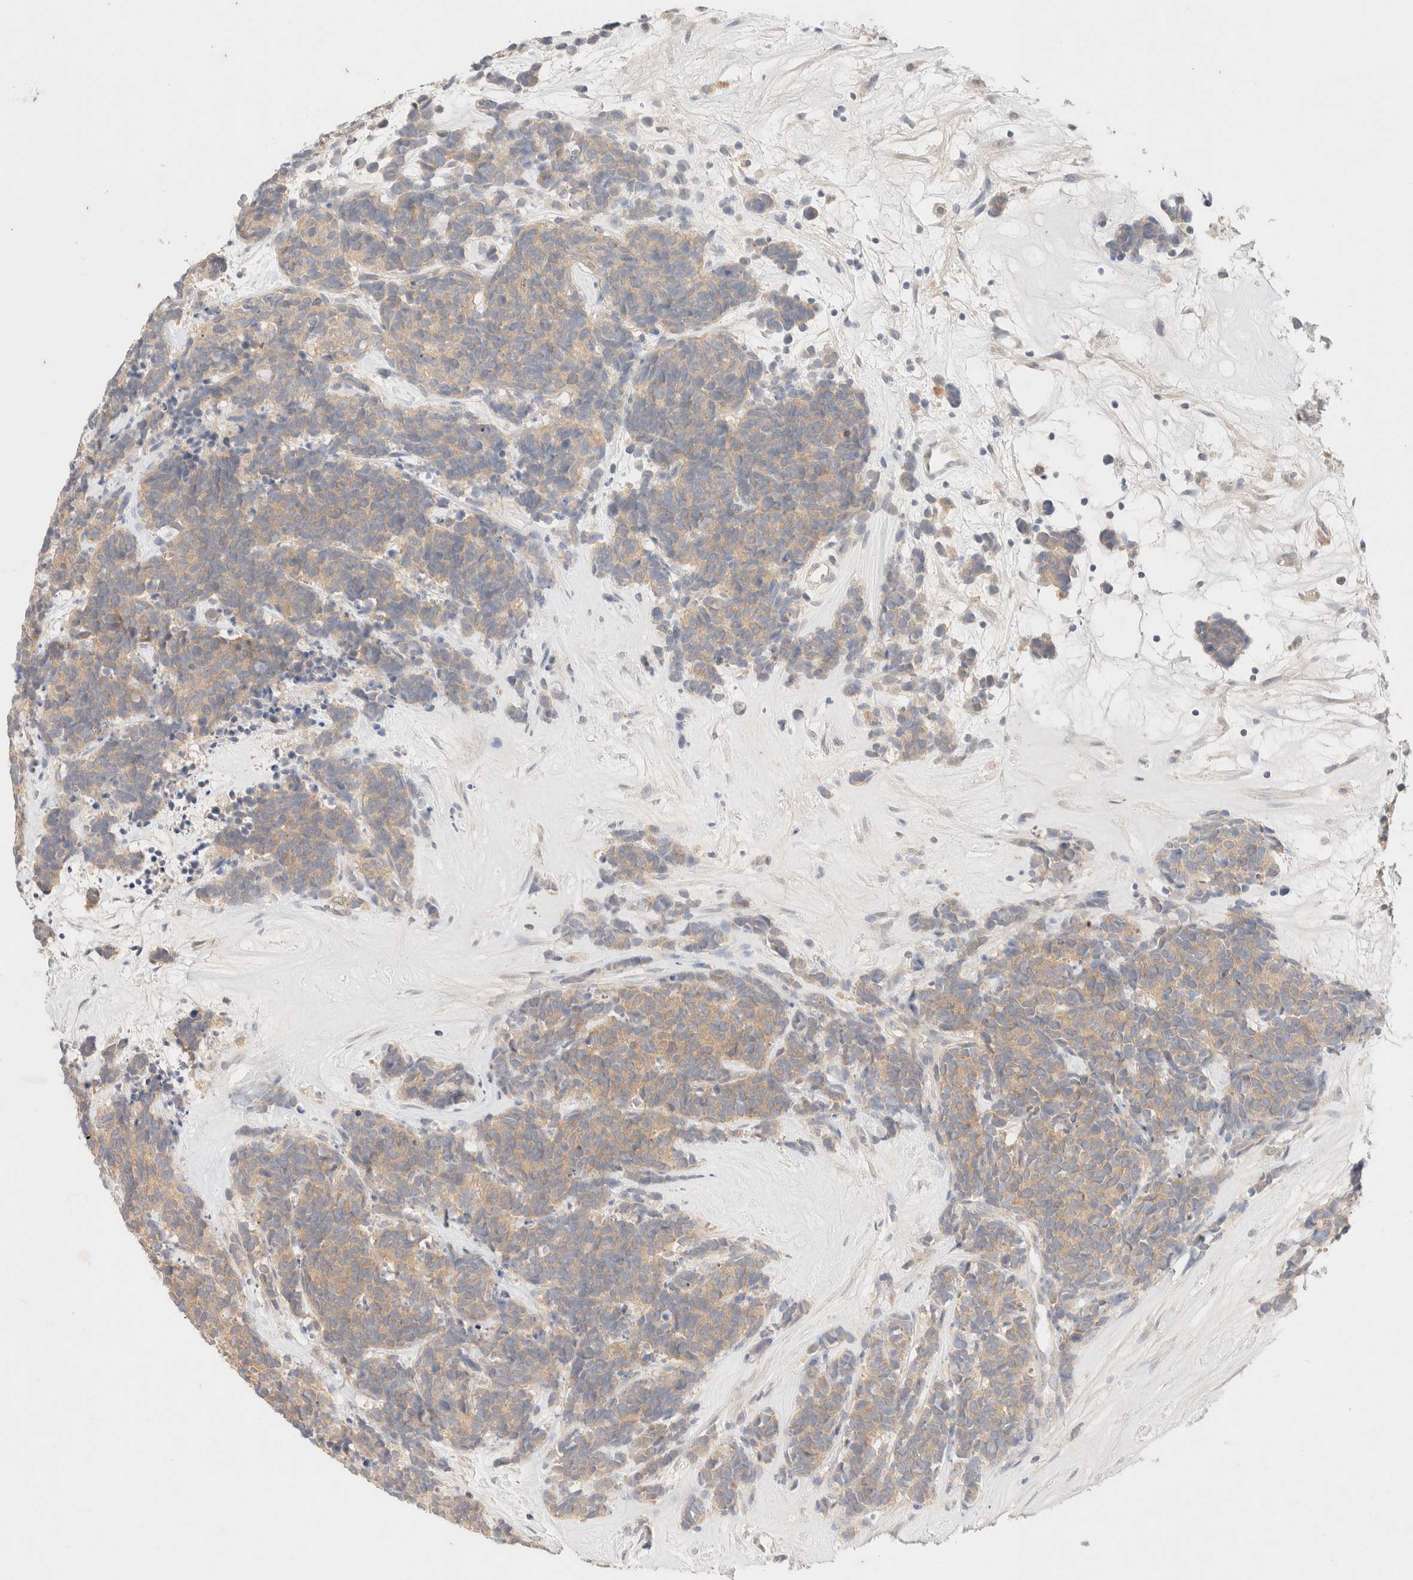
{"staining": {"intensity": "weak", "quantity": ">75%", "location": "cytoplasmic/membranous"}, "tissue": "carcinoid", "cell_type": "Tumor cells", "image_type": "cancer", "snomed": [{"axis": "morphology", "description": "Carcinoma, NOS"}, {"axis": "morphology", "description": "Carcinoid, malignant, NOS"}, {"axis": "topography", "description": "Urinary bladder"}], "caption": "Protein staining of carcinoid tissue shows weak cytoplasmic/membranous positivity in approximately >75% of tumor cells. (DAB (3,3'-diaminobenzidine) IHC, brown staining for protein, blue staining for nuclei).", "gene": "SARM1", "patient": {"sex": "male", "age": 57}}